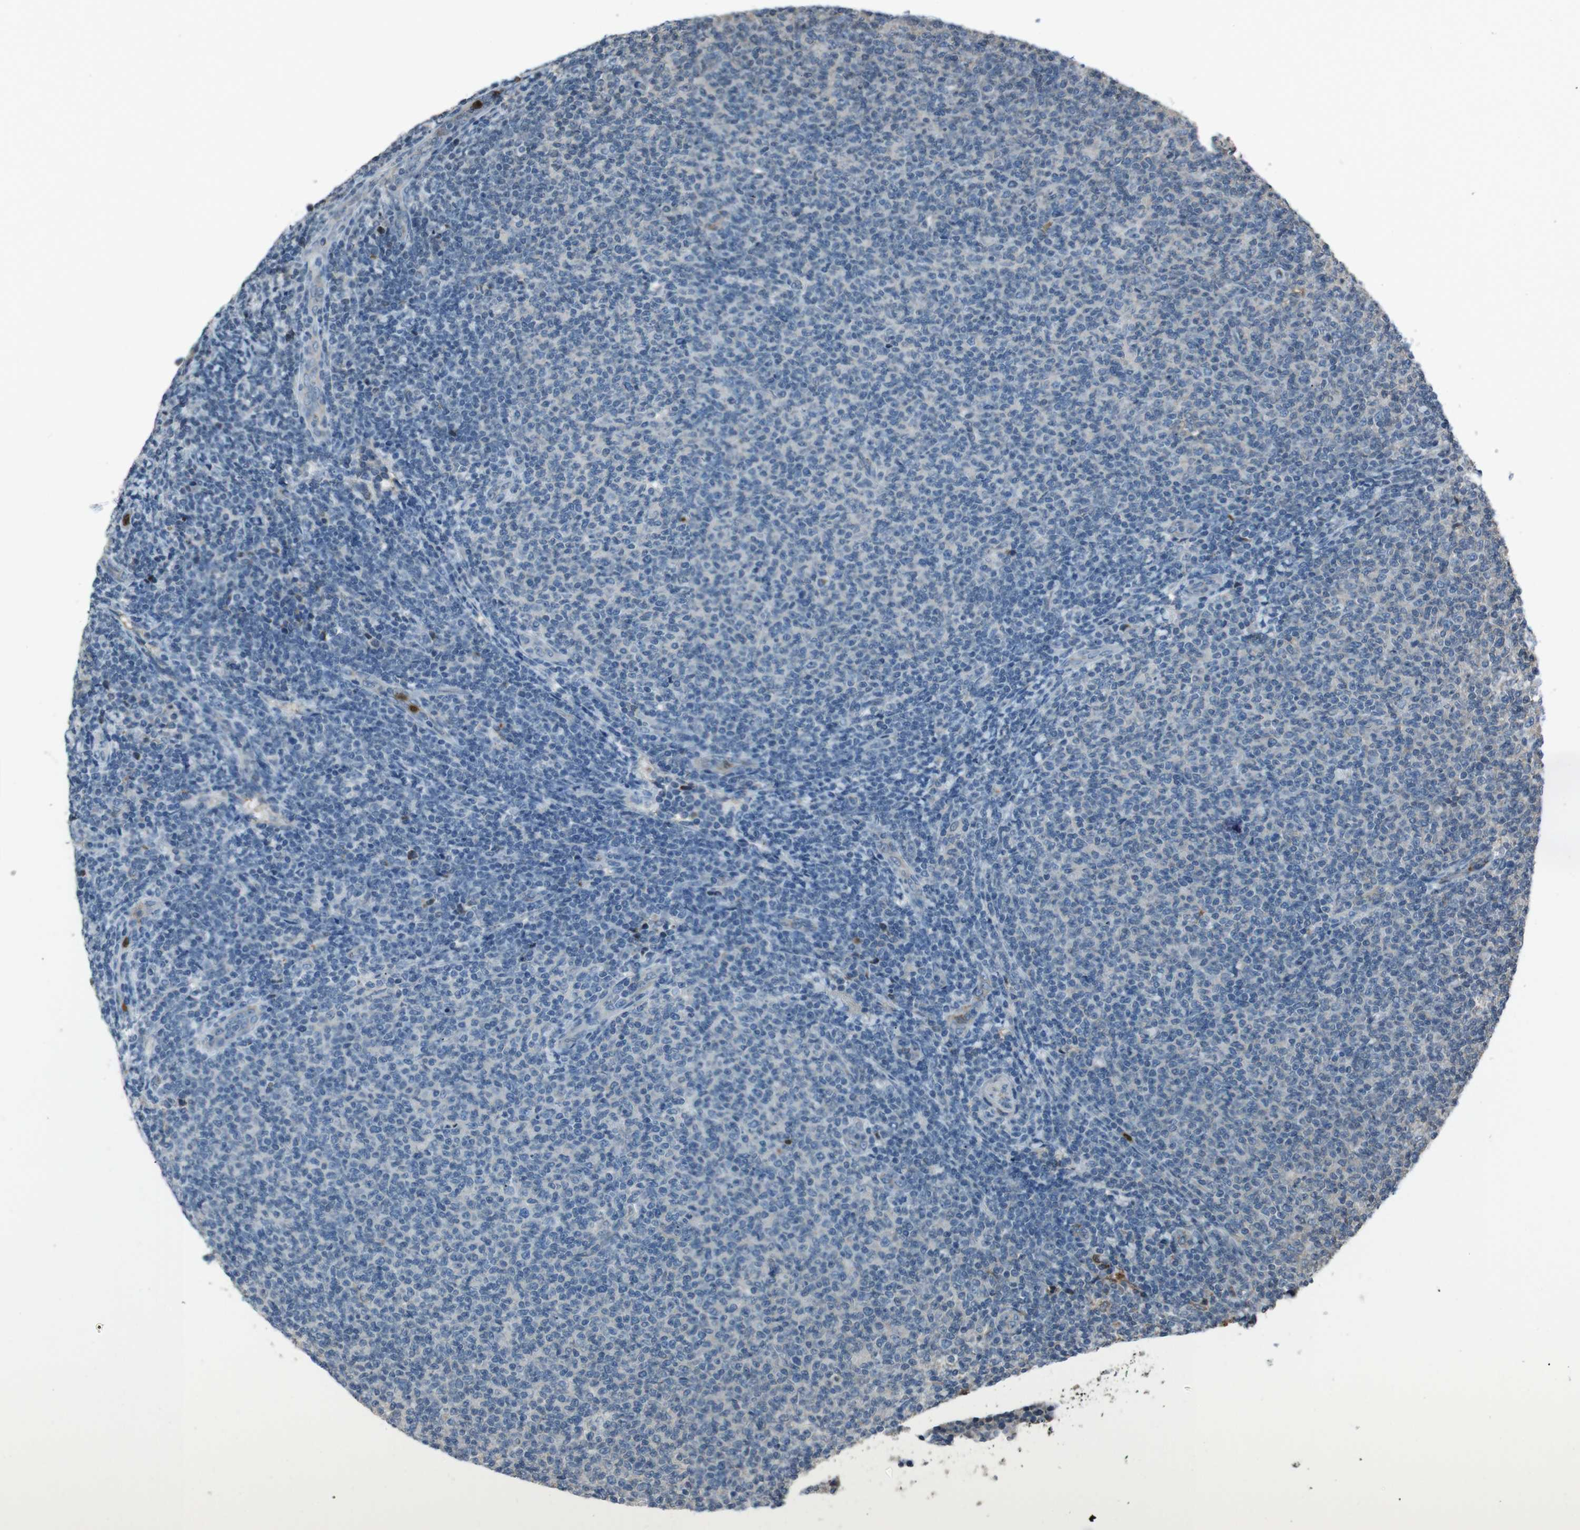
{"staining": {"intensity": "negative", "quantity": "none", "location": "none"}, "tissue": "lymphoma", "cell_type": "Tumor cells", "image_type": "cancer", "snomed": [{"axis": "morphology", "description": "Malignant lymphoma, non-Hodgkin's type, Low grade"}, {"axis": "topography", "description": "Lymph node"}], "caption": "DAB immunohistochemical staining of human low-grade malignant lymphoma, non-Hodgkin's type displays no significant positivity in tumor cells. The staining was performed using DAB (3,3'-diaminobenzidine) to visualize the protein expression in brown, while the nuclei were stained in blue with hematoxylin (Magnification: 20x).", "gene": "UGT1A6", "patient": {"sex": "male", "age": 66}}